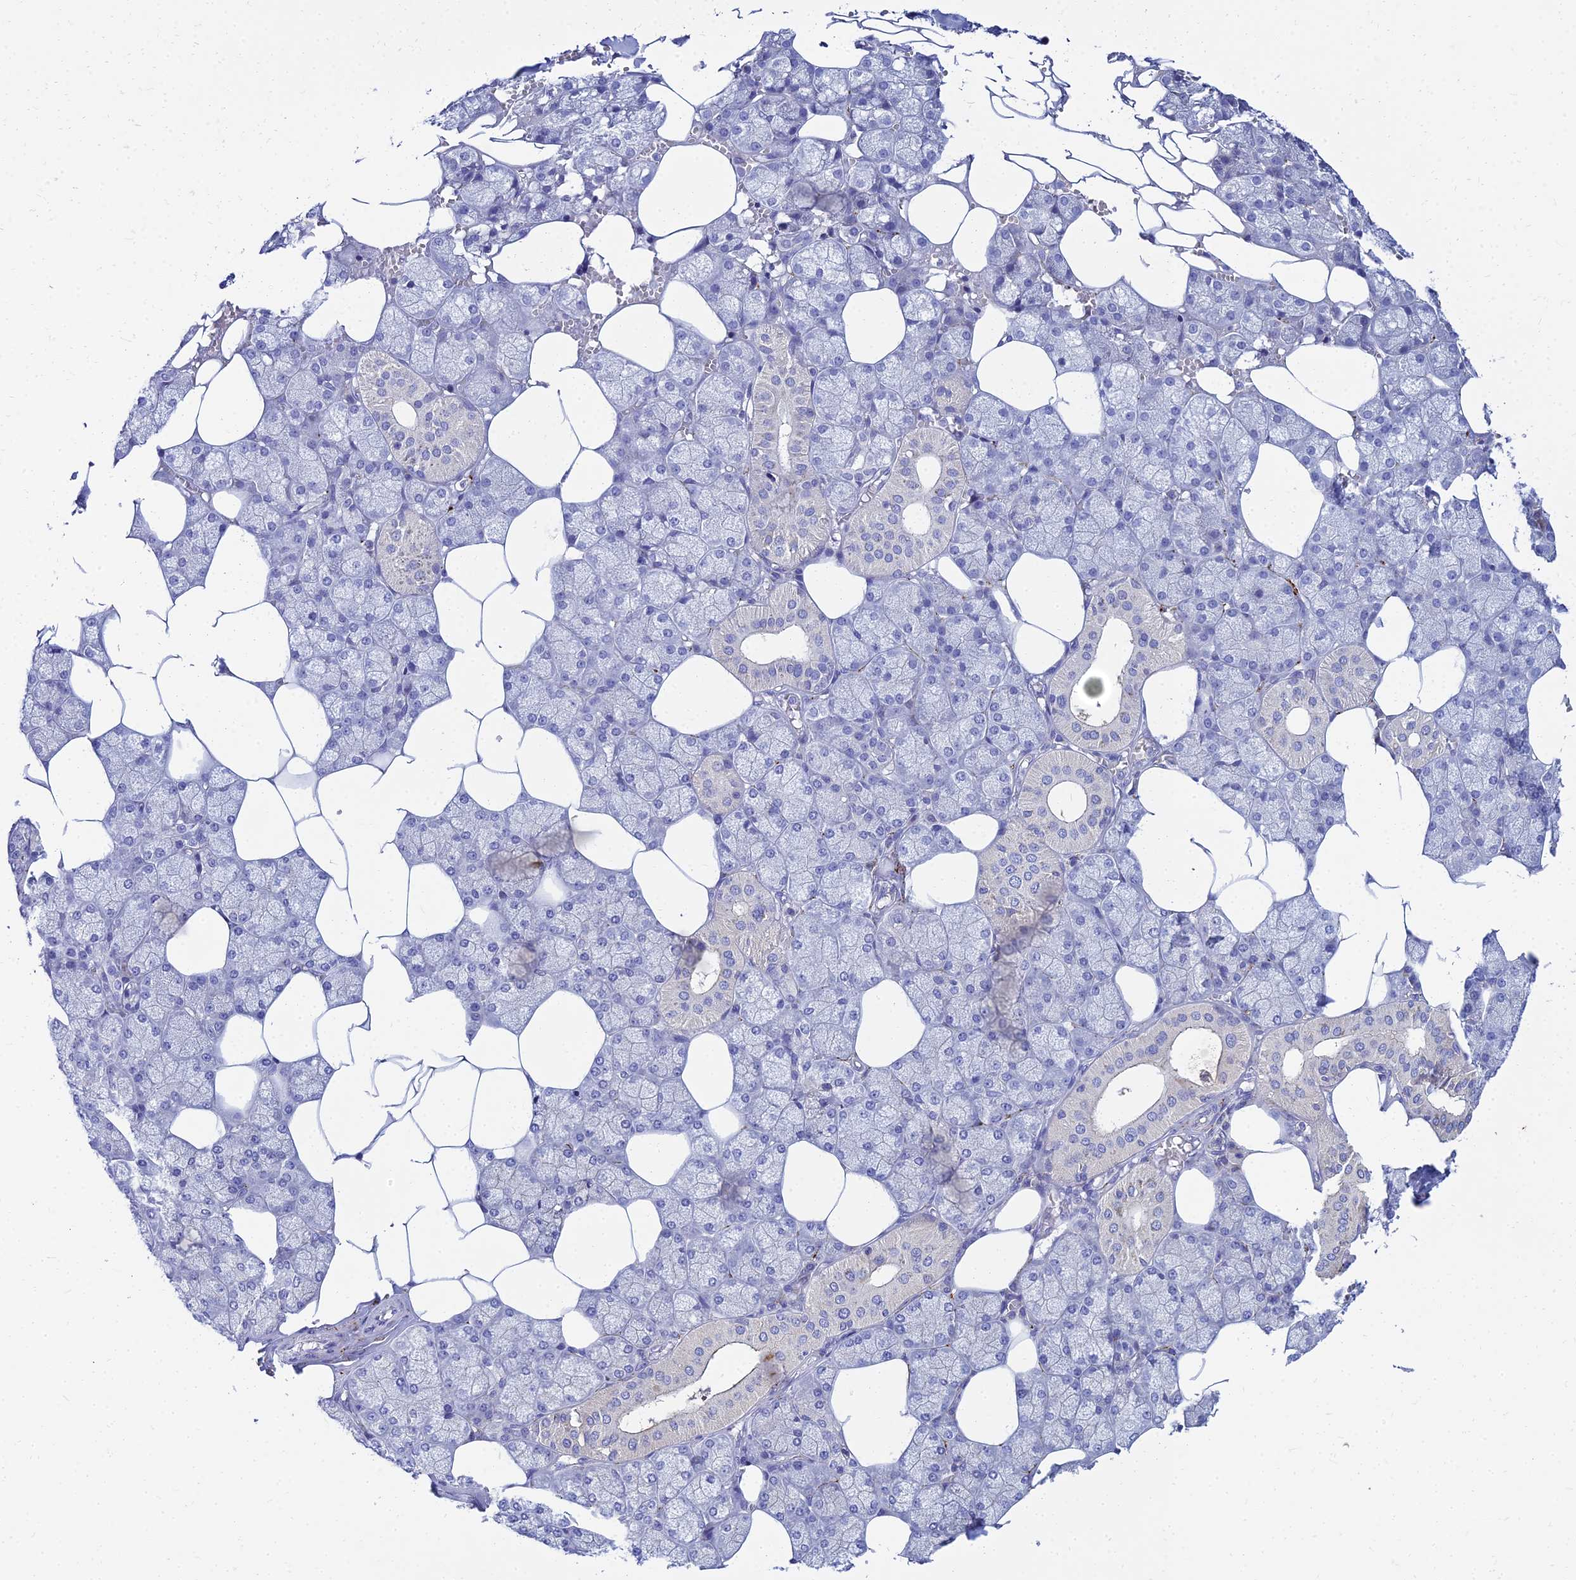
{"staining": {"intensity": "negative", "quantity": "none", "location": "none"}, "tissue": "salivary gland", "cell_type": "Glandular cells", "image_type": "normal", "snomed": [{"axis": "morphology", "description": "Normal tissue, NOS"}, {"axis": "topography", "description": "Salivary gland"}], "caption": "Immunohistochemical staining of normal human salivary gland reveals no significant expression in glandular cells.", "gene": "NPY", "patient": {"sex": "male", "age": 62}}